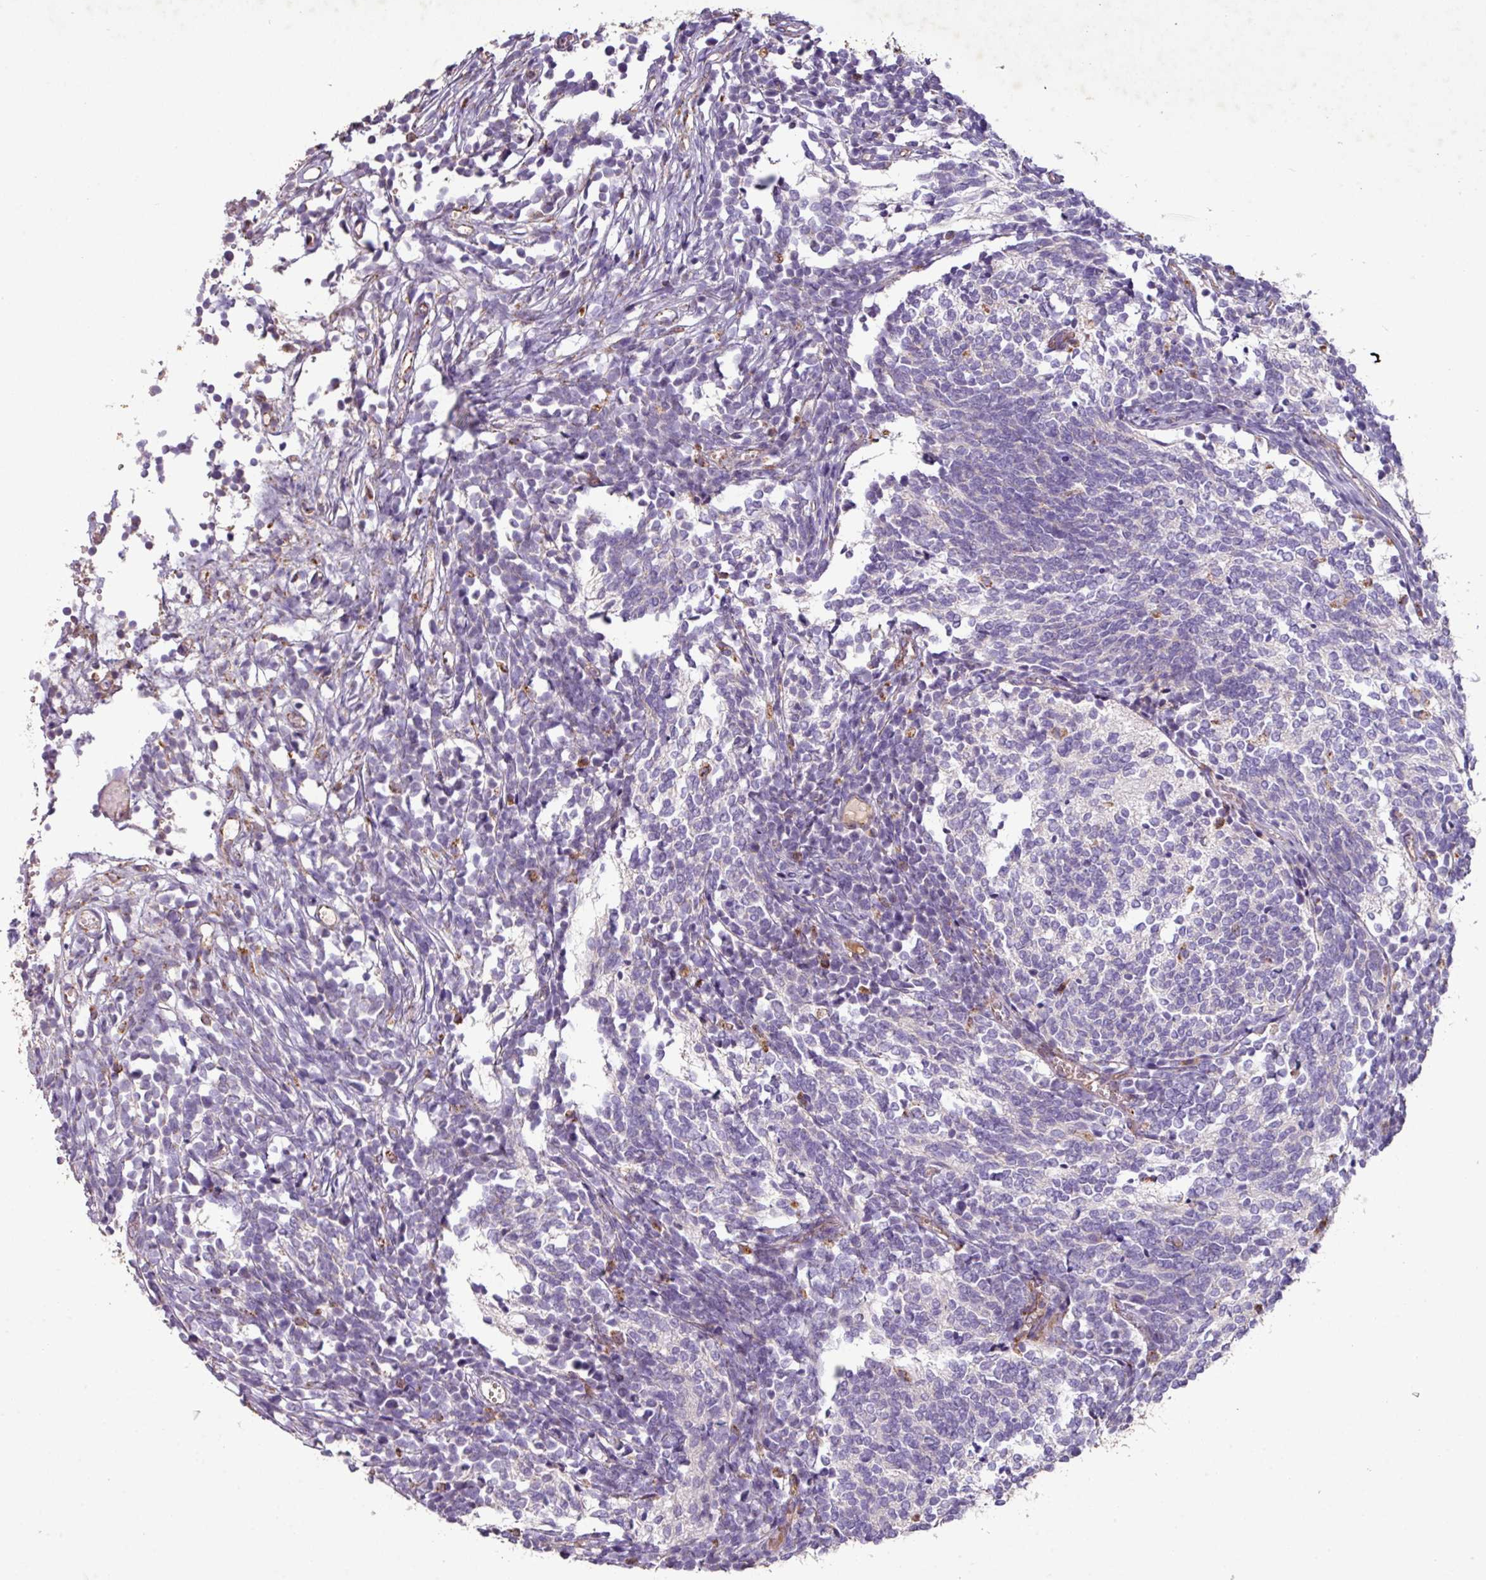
{"staining": {"intensity": "negative", "quantity": "none", "location": "none"}, "tissue": "glioma", "cell_type": "Tumor cells", "image_type": "cancer", "snomed": [{"axis": "morphology", "description": "Glioma, malignant, Low grade"}, {"axis": "topography", "description": "Brain"}], "caption": "Glioma was stained to show a protein in brown. There is no significant expression in tumor cells.", "gene": "SQOR", "patient": {"sex": "female", "age": 1}}